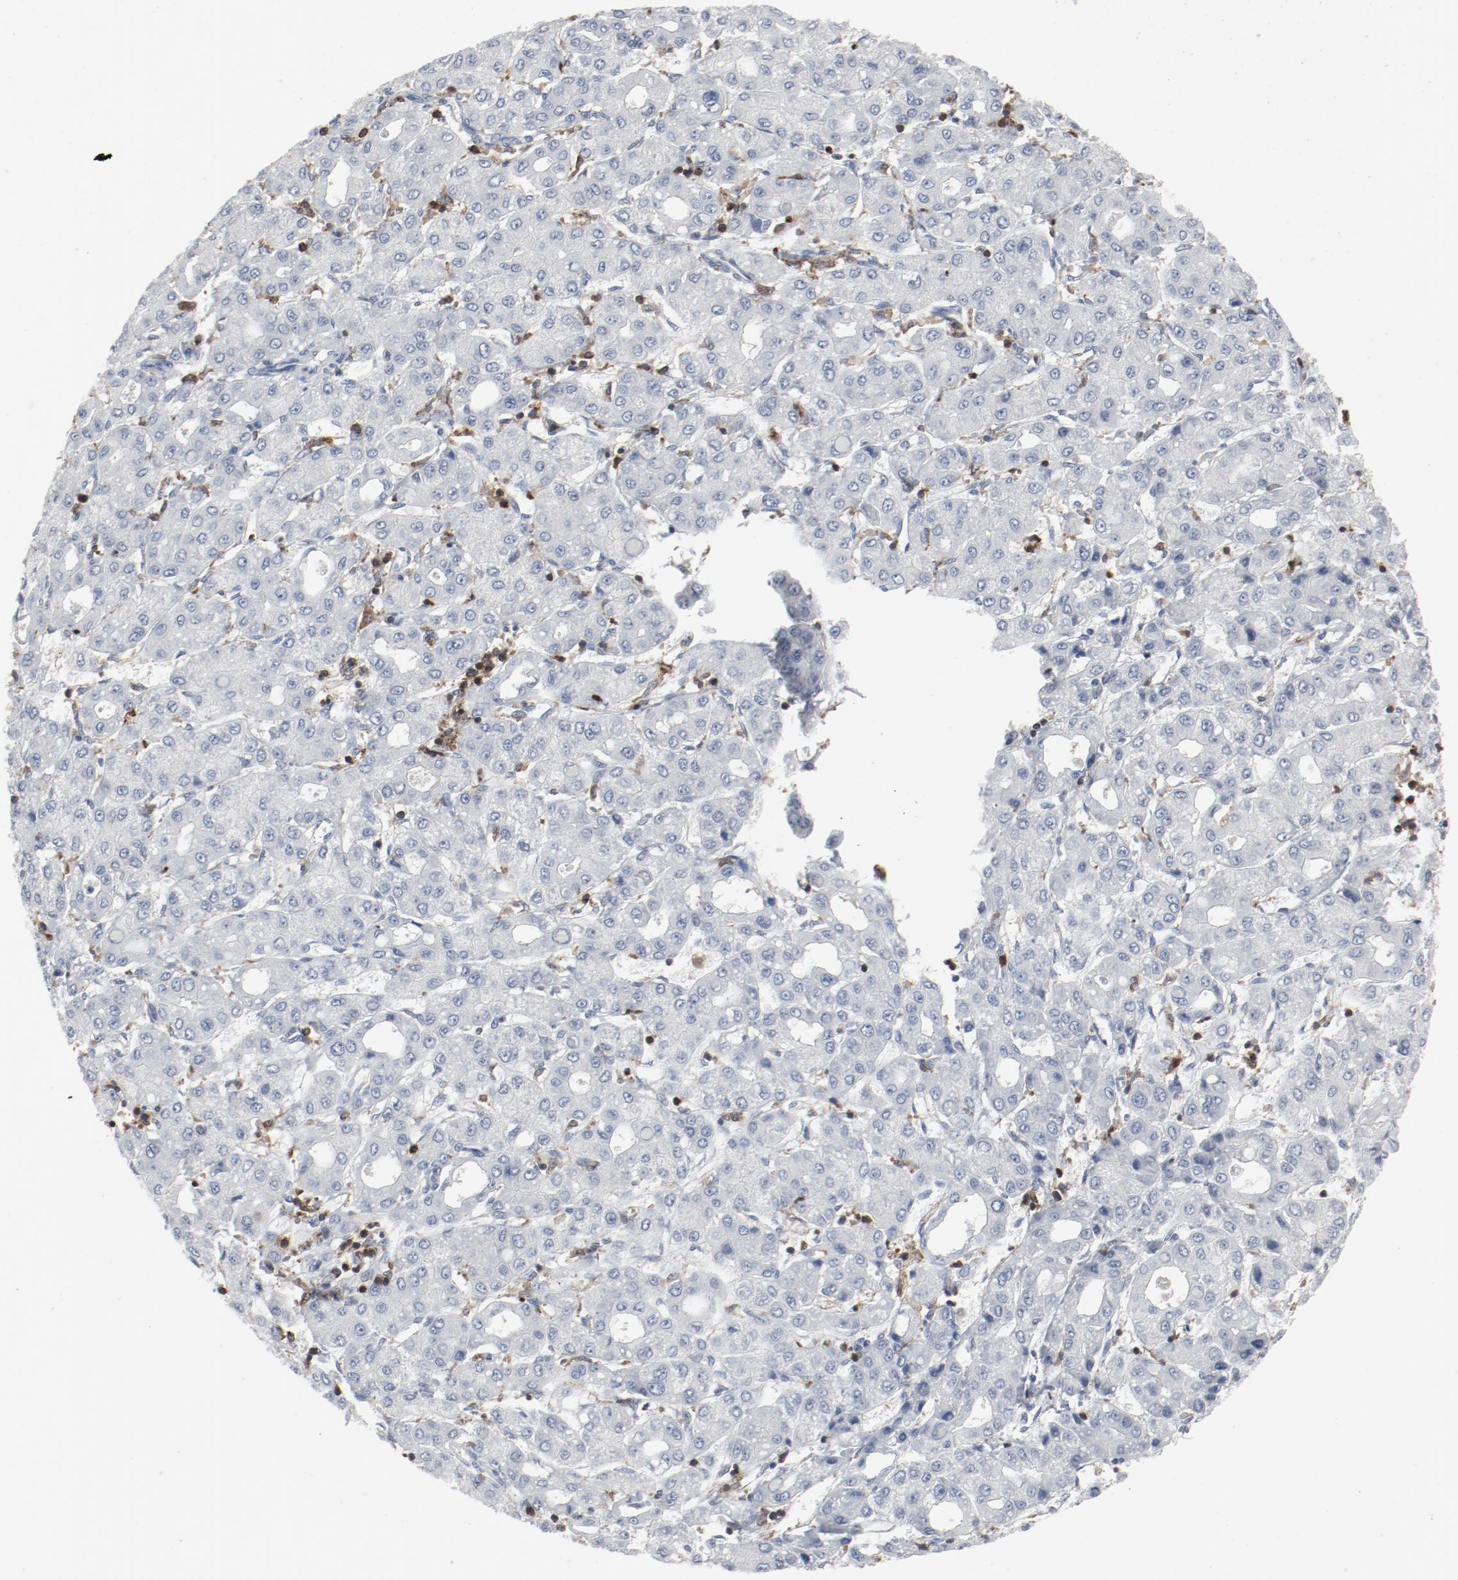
{"staining": {"intensity": "negative", "quantity": "none", "location": "none"}, "tissue": "liver cancer", "cell_type": "Tumor cells", "image_type": "cancer", "snomed": [{"axis": "morphology", "description": "Carcinoma, Hepatocellular, NOS"}, {"axis": "topography", "description": "Liver"}], "caption": "Liver cancer was stained to show a protein in brown. There is no significant expression in tumor cells. (Brightfield microscopy of DAB immunohistochemistry at high magnification).", "gene": "LCP2", "patient": {"sex": "male", "age": 69}}